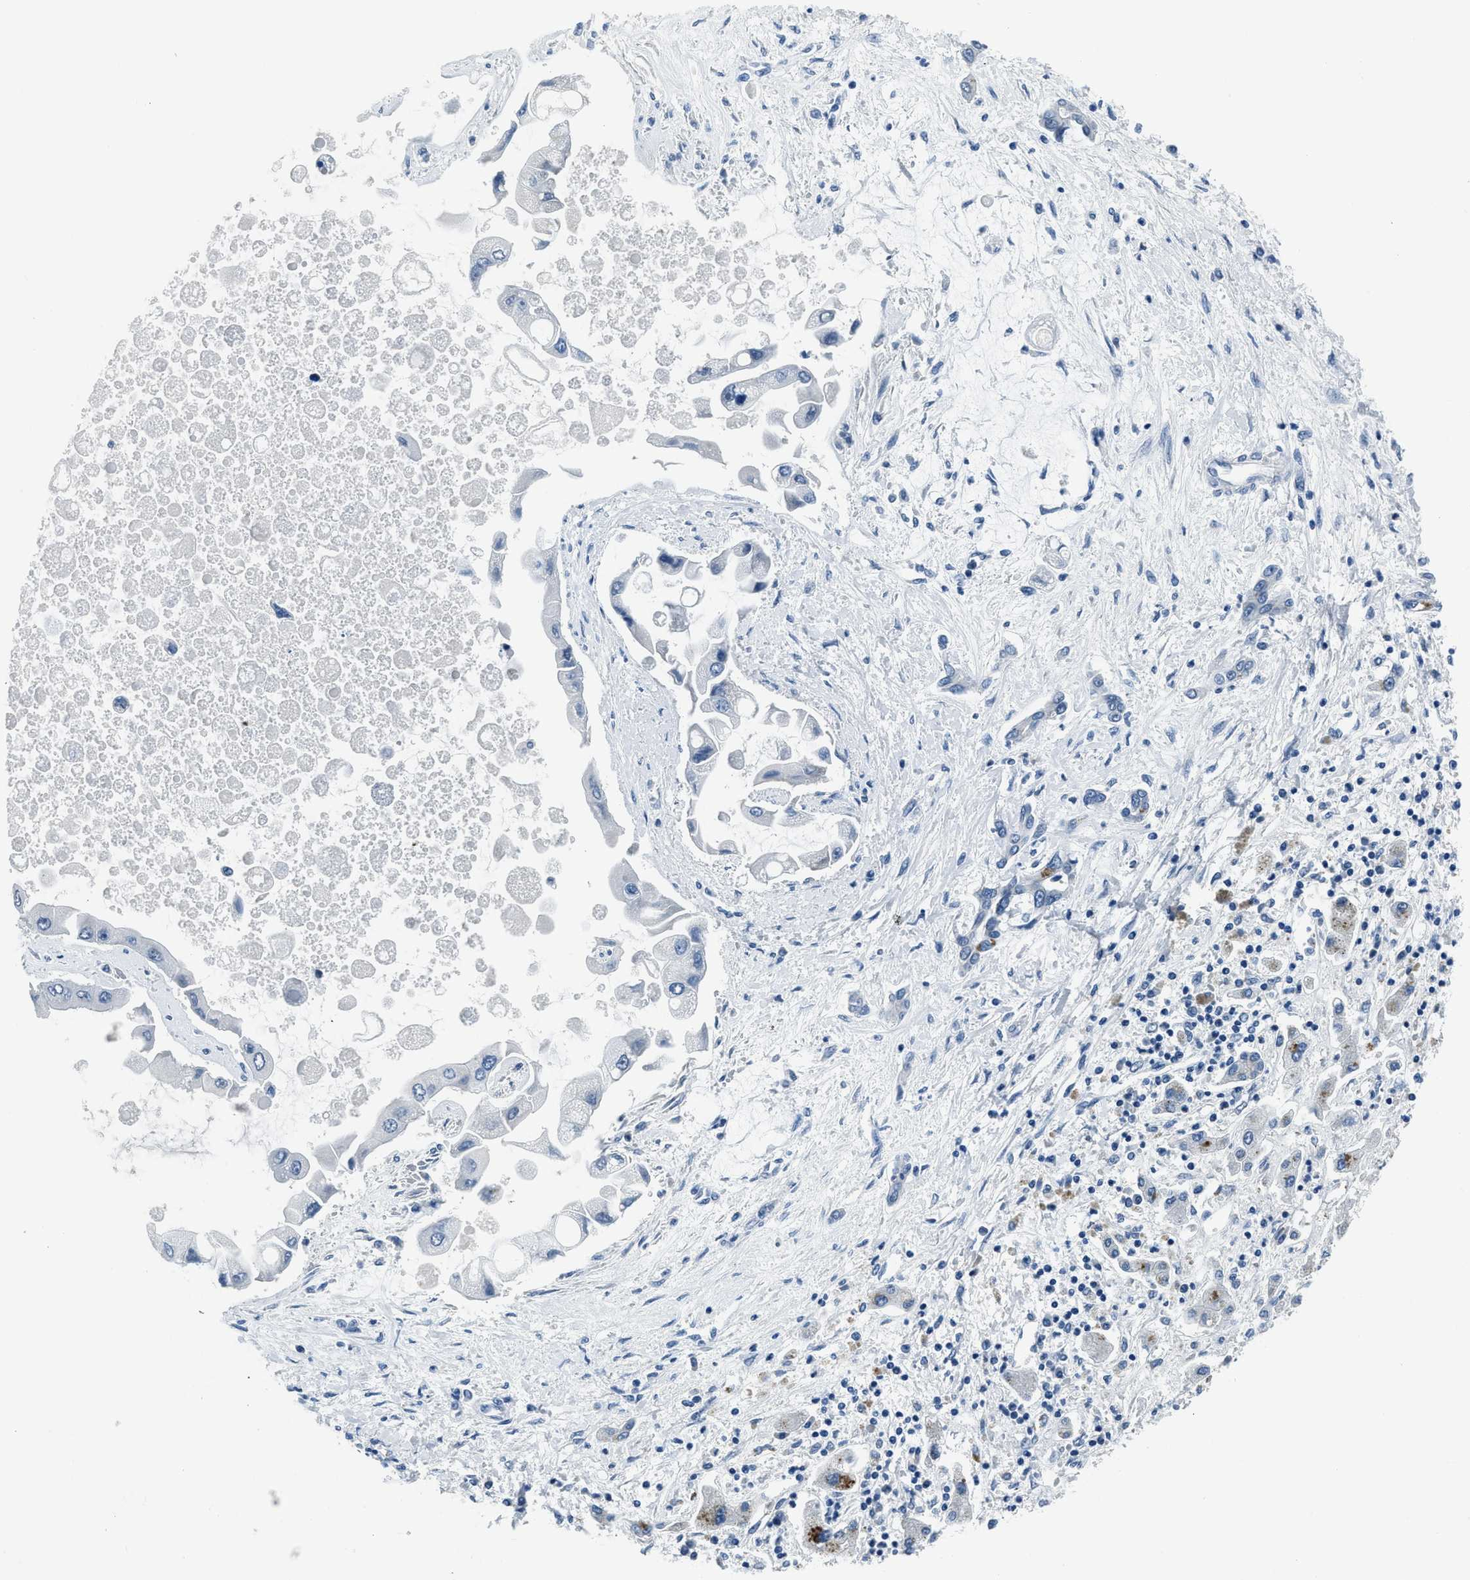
{"staining": {"intensity": "negative", "quantity": "none", "location": "none"}, "tissue": "liver cancer", "cell_type": "Tumor cells", "image_type": "cancer", "snomed": [{"axis": "morphology", "description": "Cholangiocarcinoma"}, {"axis": "topography", "description": "Liver"}], "caption": "Tumor cells show no significant protein expression in cholangiocarcinoma (liver). (DAB immunohistochemistry, high magnification).", "gene": "GJA3", "patient": {"sex": "male", "age": 50}}